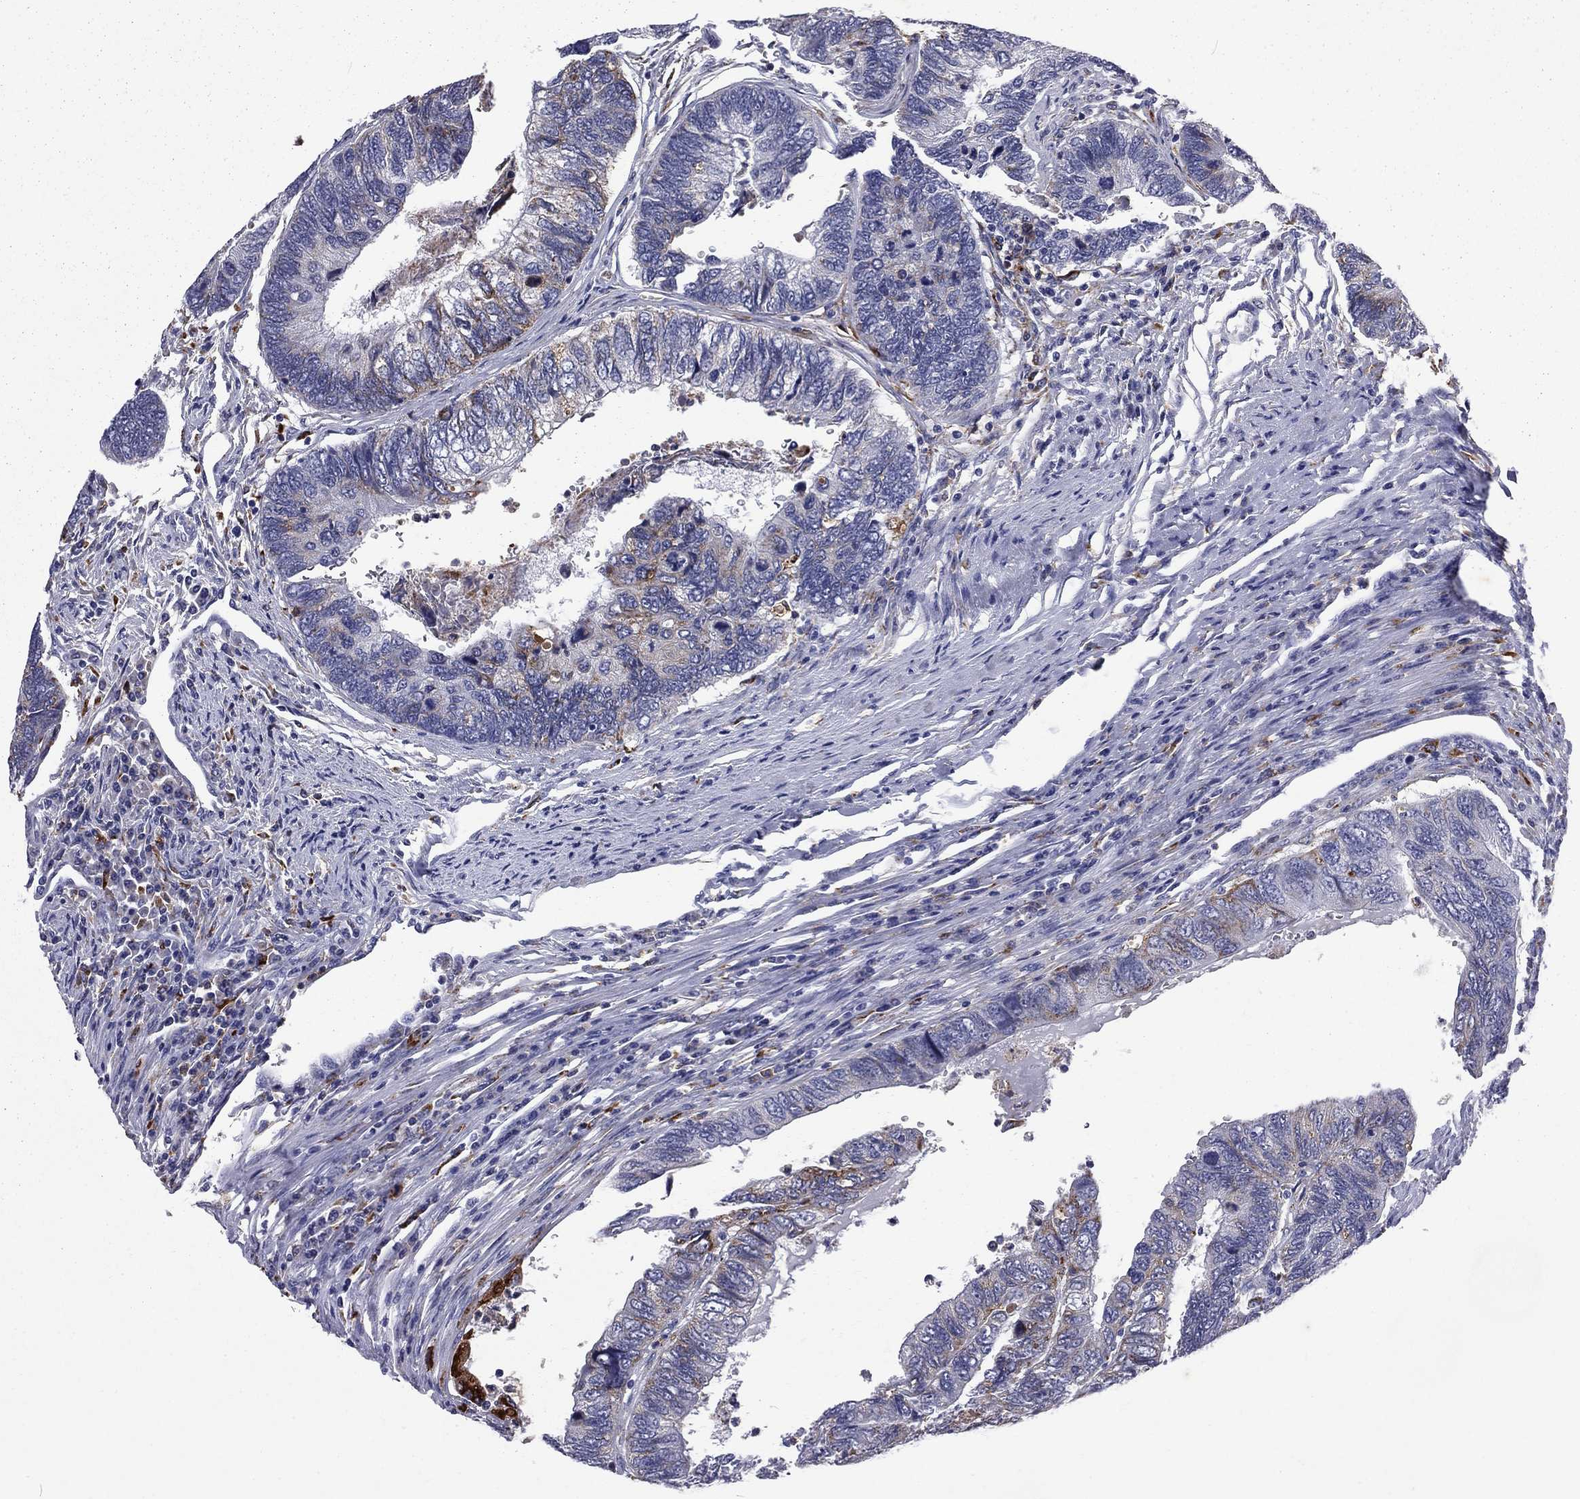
{"staining": {"intensity": "moderate", "quantity": "<25%", "location": "cytoplasmic/membranous"}, "tissue": "colorectal cancer", "cell_type": "Tumor cells", "image_type": "cancer", "snomed": [{"axis": "morphology", "description": "Adenocarcinoma, NOS"}, {"axis": "topography", "description": "Colon"}], "caption": "The immunohistochemical stain highlights moderate cytoplasmic/membranous expression in tumor cells of colorectal cancer tissue.", "gene": "MADCAM1", "patient": {"sex": "female", "age": 67}}